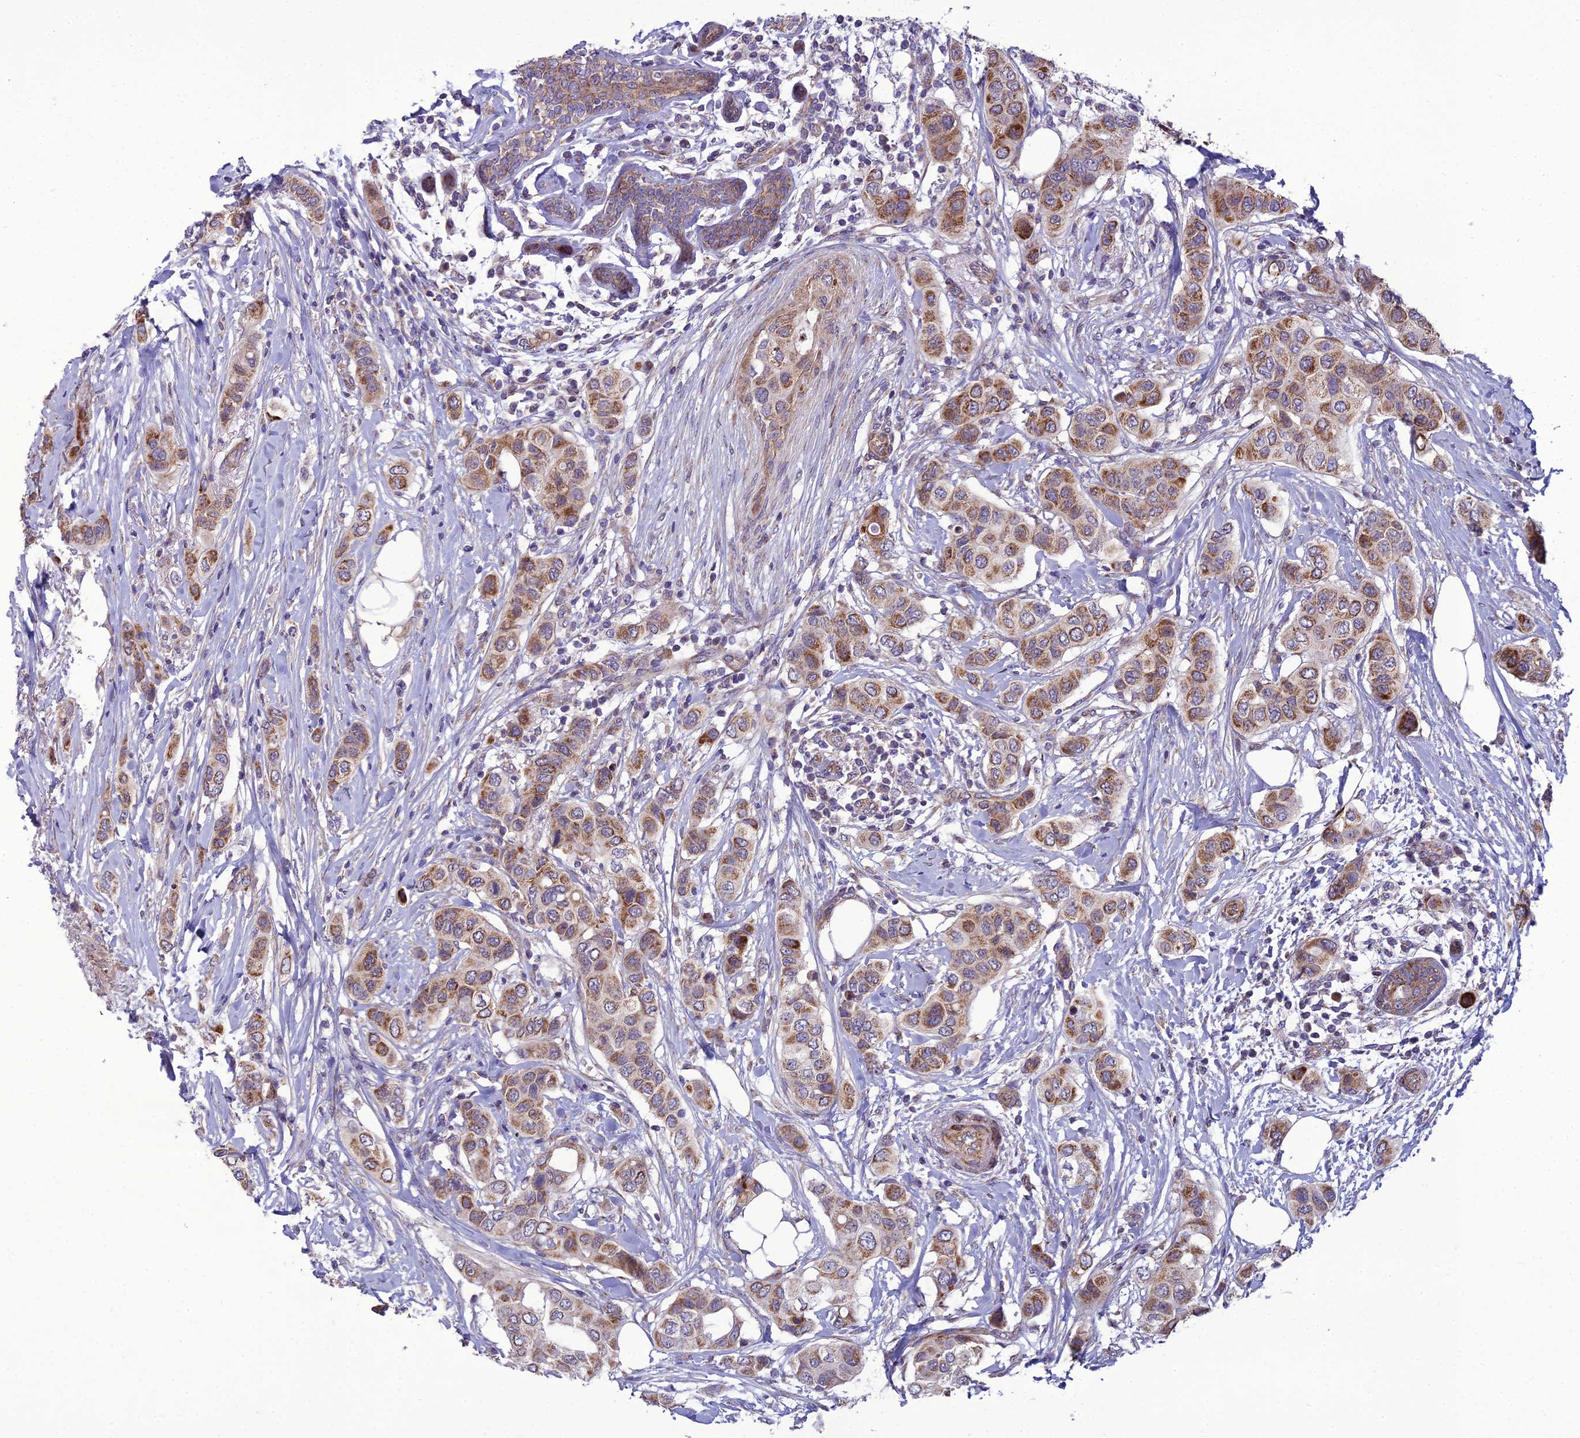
{"staining": {"intensity": "moderate", "quantity": ">75%", "location": "cytoplasmic/membranous"}, "tissue": "breast cancer", "cell_type": "Tumor cells", "image_type": "cancer", "snomed": [{"axis": "morphology", "description": "Lobular carcinoma"}, {"axis": "topography", "description": "Breast"}], "caption": "DAB (3,3'-diaminobenzidine) immunohistochemical staining of lobular carcinoma (breast) displays moderate cytoplasmic/membranous protein expression in about >75% of tumor cells. Immunohistochemistry stains the protein in brown and the nuclei are stained blue.", "gene": "NODAL", "patient": {"sex": "female", "age": 51}}